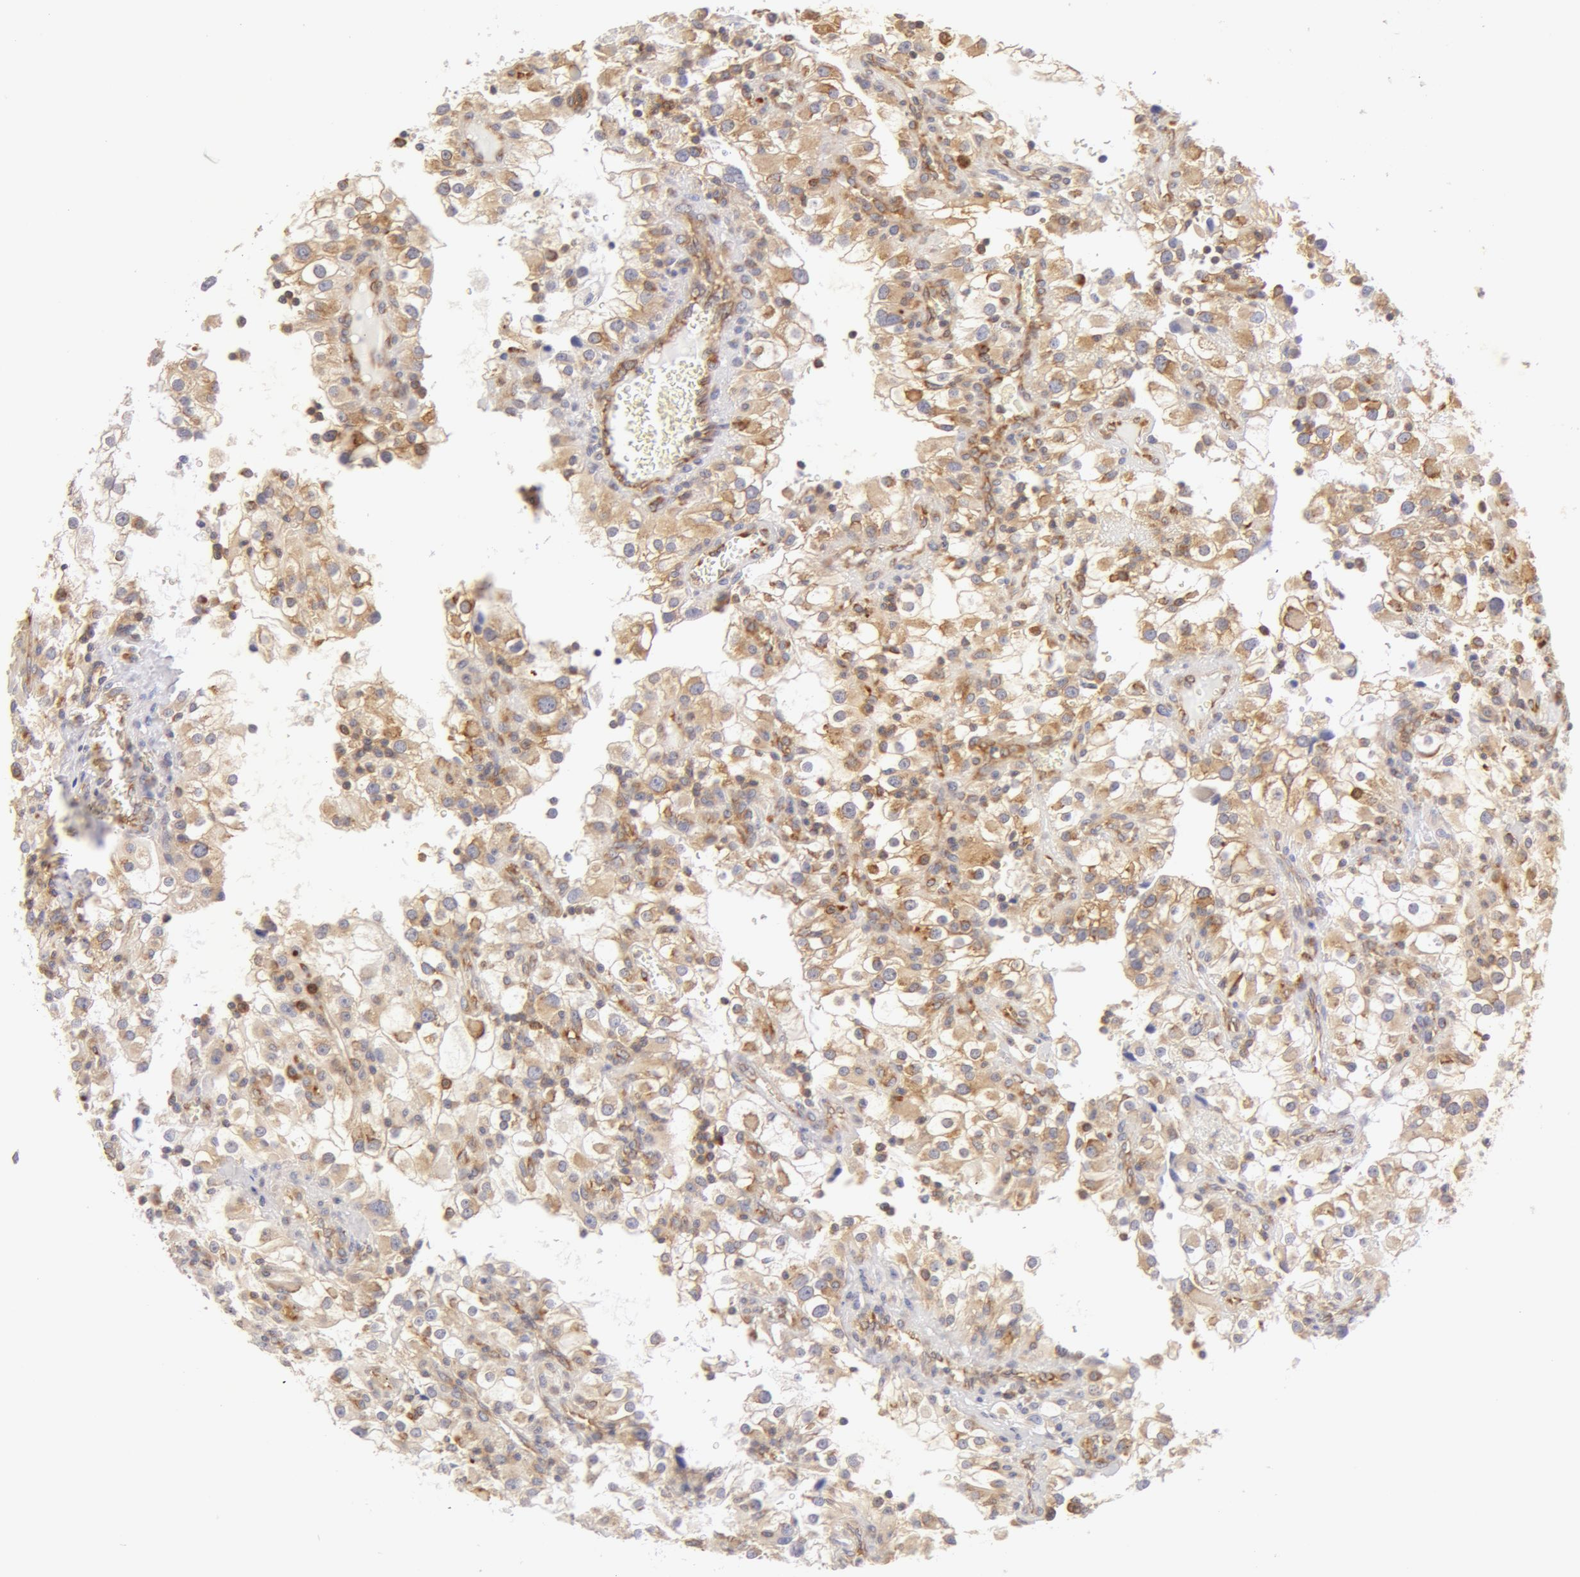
{"staining": {"intensity": "weak", "quantity": "25%-75%", "location": "cytoplasmic/membranous"}, "tissue": "renal cancer", "cell_type": "Tumor cells", "image_type": "cancer", "snomed": [{"axis": "morphology", "description": "Adenocarcinoma, NOS"}, {"axis": "topography", "description": "Kidney"}], "caption": "An immunohistochemistry micrograph of tumor tissue is shown. Protein staining in brown labels weak cytoplasmic/membranous positivity in renal adenocarcinoma within tumor cells.", "gene": "DDX3Y", "patient": {"sex": "female", "age": 52}}